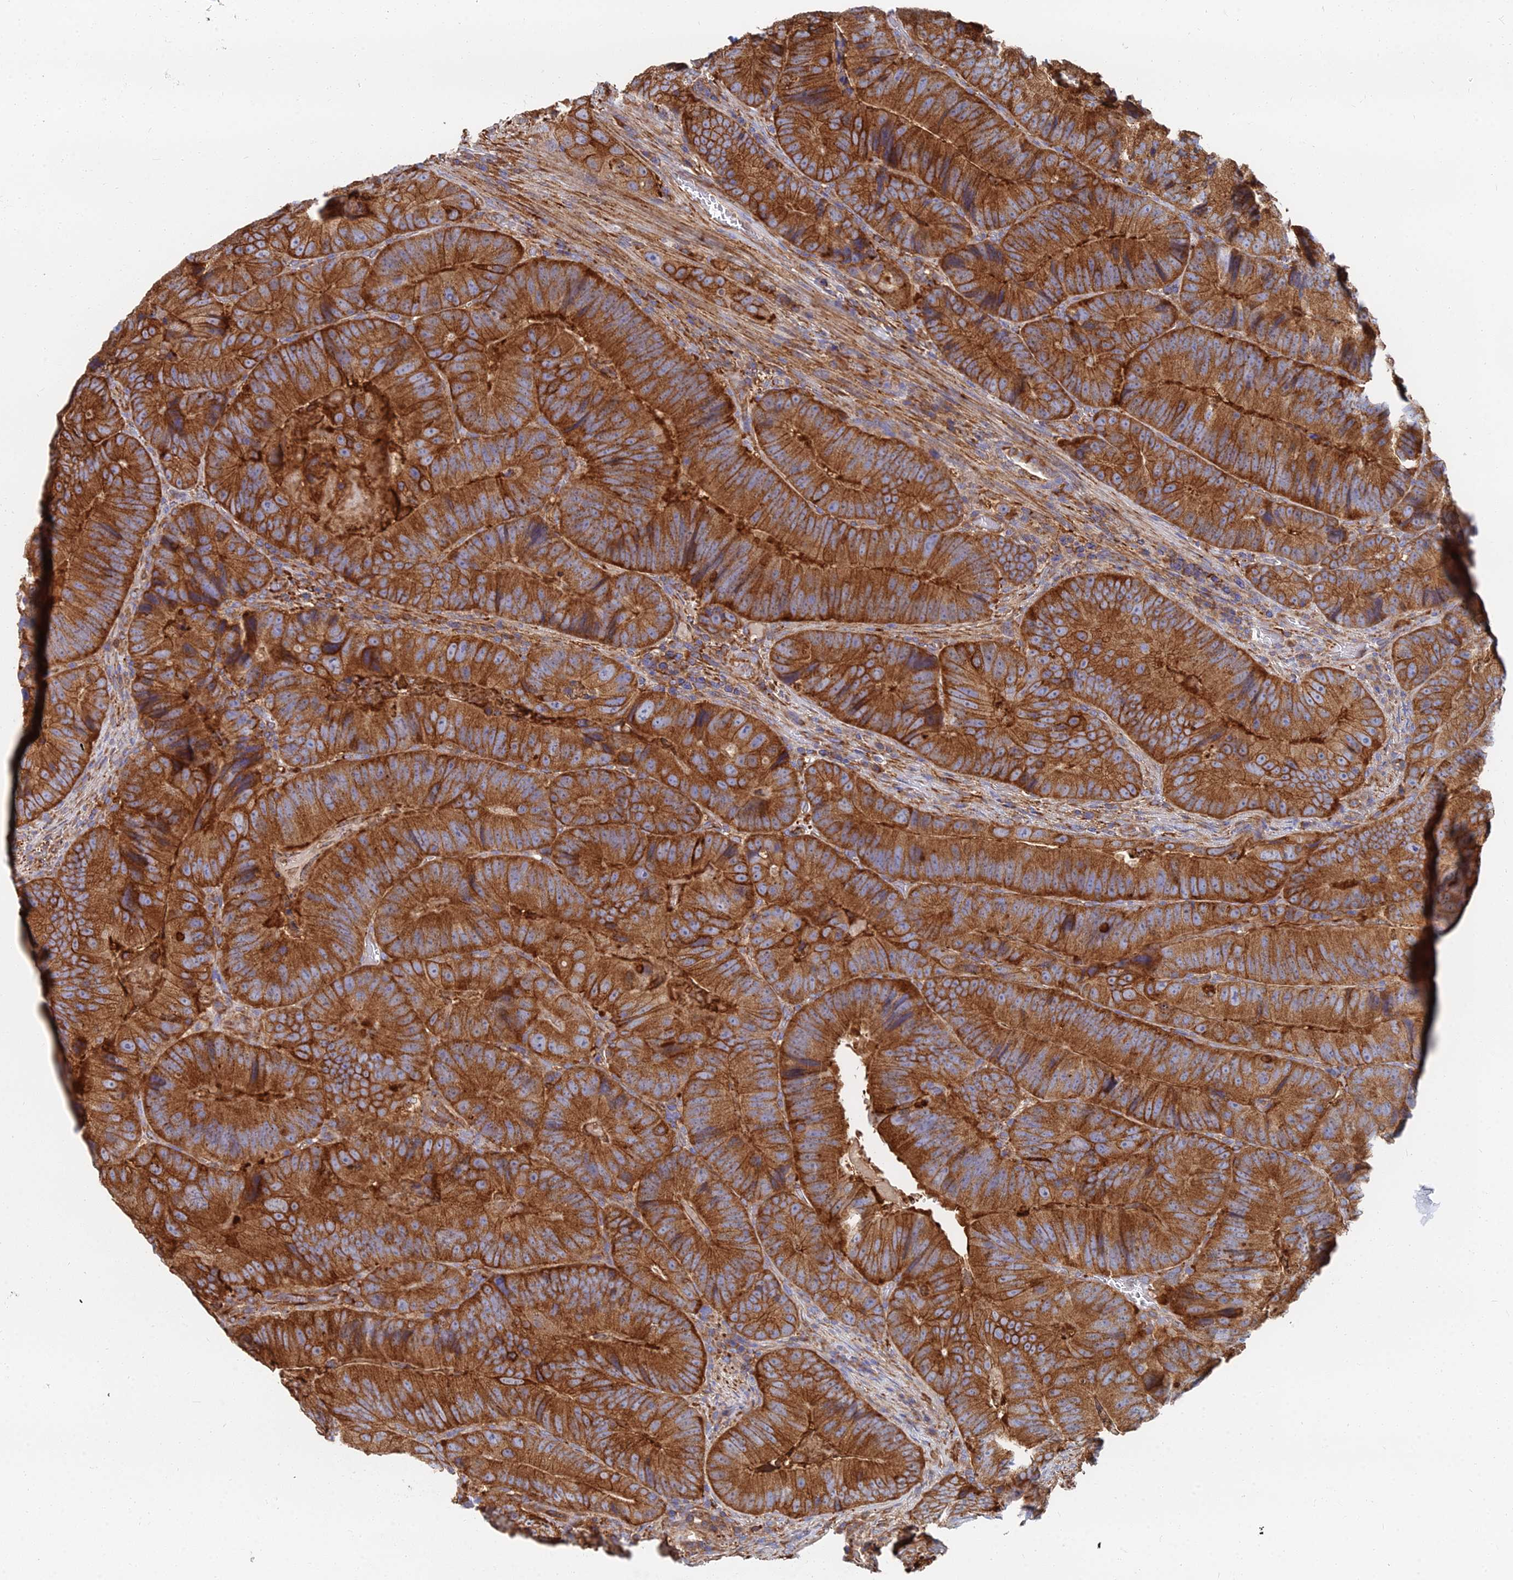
{"staining": {"intensity": "strong", "quantity": ">75%", "location": "cytoplasmic/membranous"}, "tissue": "colorectal cancer", "cell_type": "Tumor cells", "image_type": "cancer", "snomed": [{"axis": "morphology", "description": "Adenocarcinoma, NOS"}, {"axis": "topography", "description": "Colon"}], "caption": "High-magnification brightfield microscopy of adenocarcinoma (colorectal) stained with DAB (3,3'-diaminobenzidine) (brown) and counterstained with hematoxylin (blue). tumor cells exhibit strong cytoplasmic/membranous staining is seen in about>75% of cells.", "gene": "GPR42", "patient": {"sex": "female", "age": 86}}